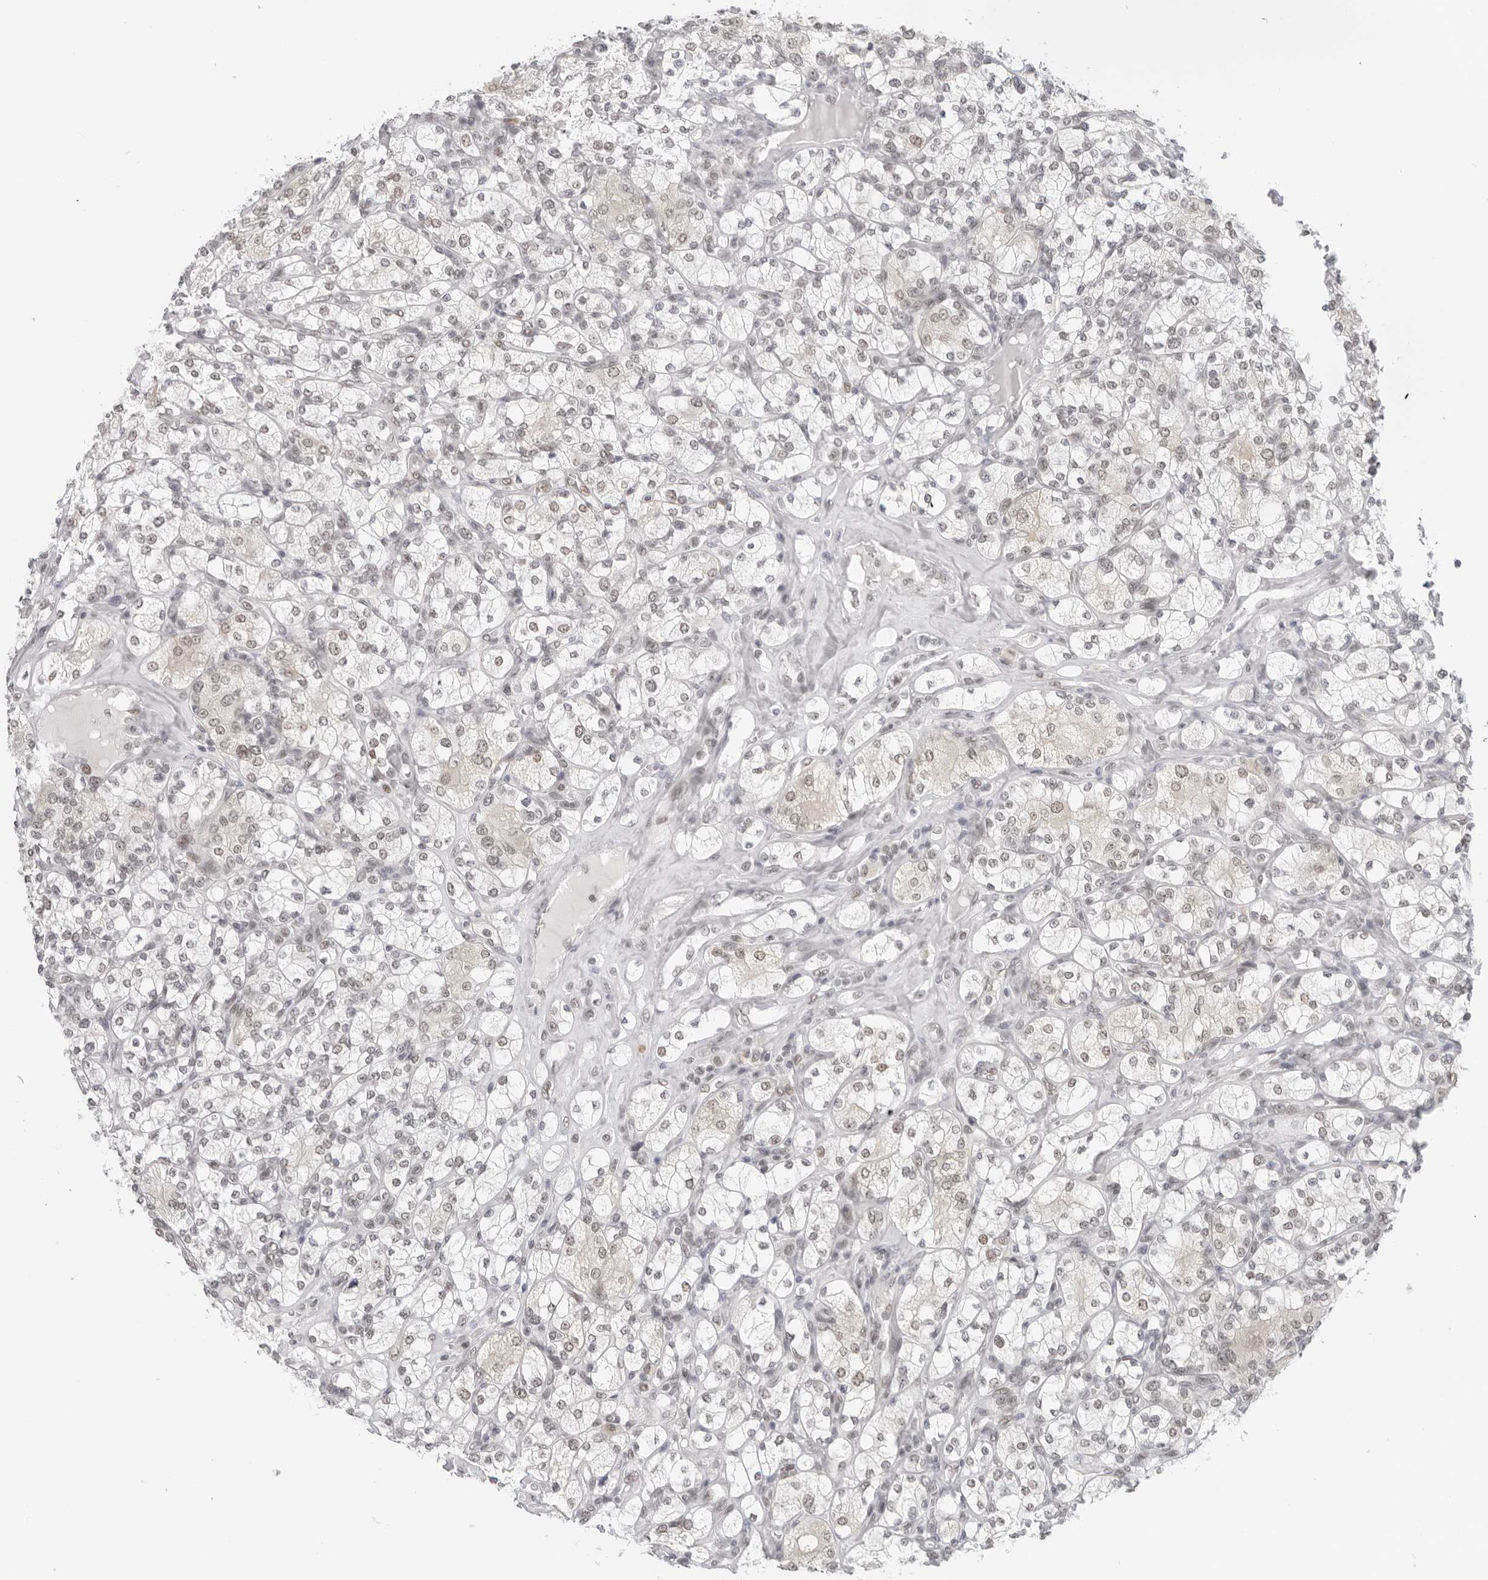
{"staining": {"intensity": "moderate", "quantity": "25%-75%", "location": "nuclear"}, "tissue": "renal cancer", "cell_type": "Tumor cells", "image_type": "cancer", "snomed": [{"axis": "morphology", "description": "Adenocarcinoma, NOS"}, {"axis": "topography", "description": "Kidney"}], "caption": "This is an image of immunohistochemistry staining of renal cancer, which shows moderate positivity in the nuclear of tumor cells.", "gene": "FOXK2", "patient": {"sex": "male", "age": 77}}